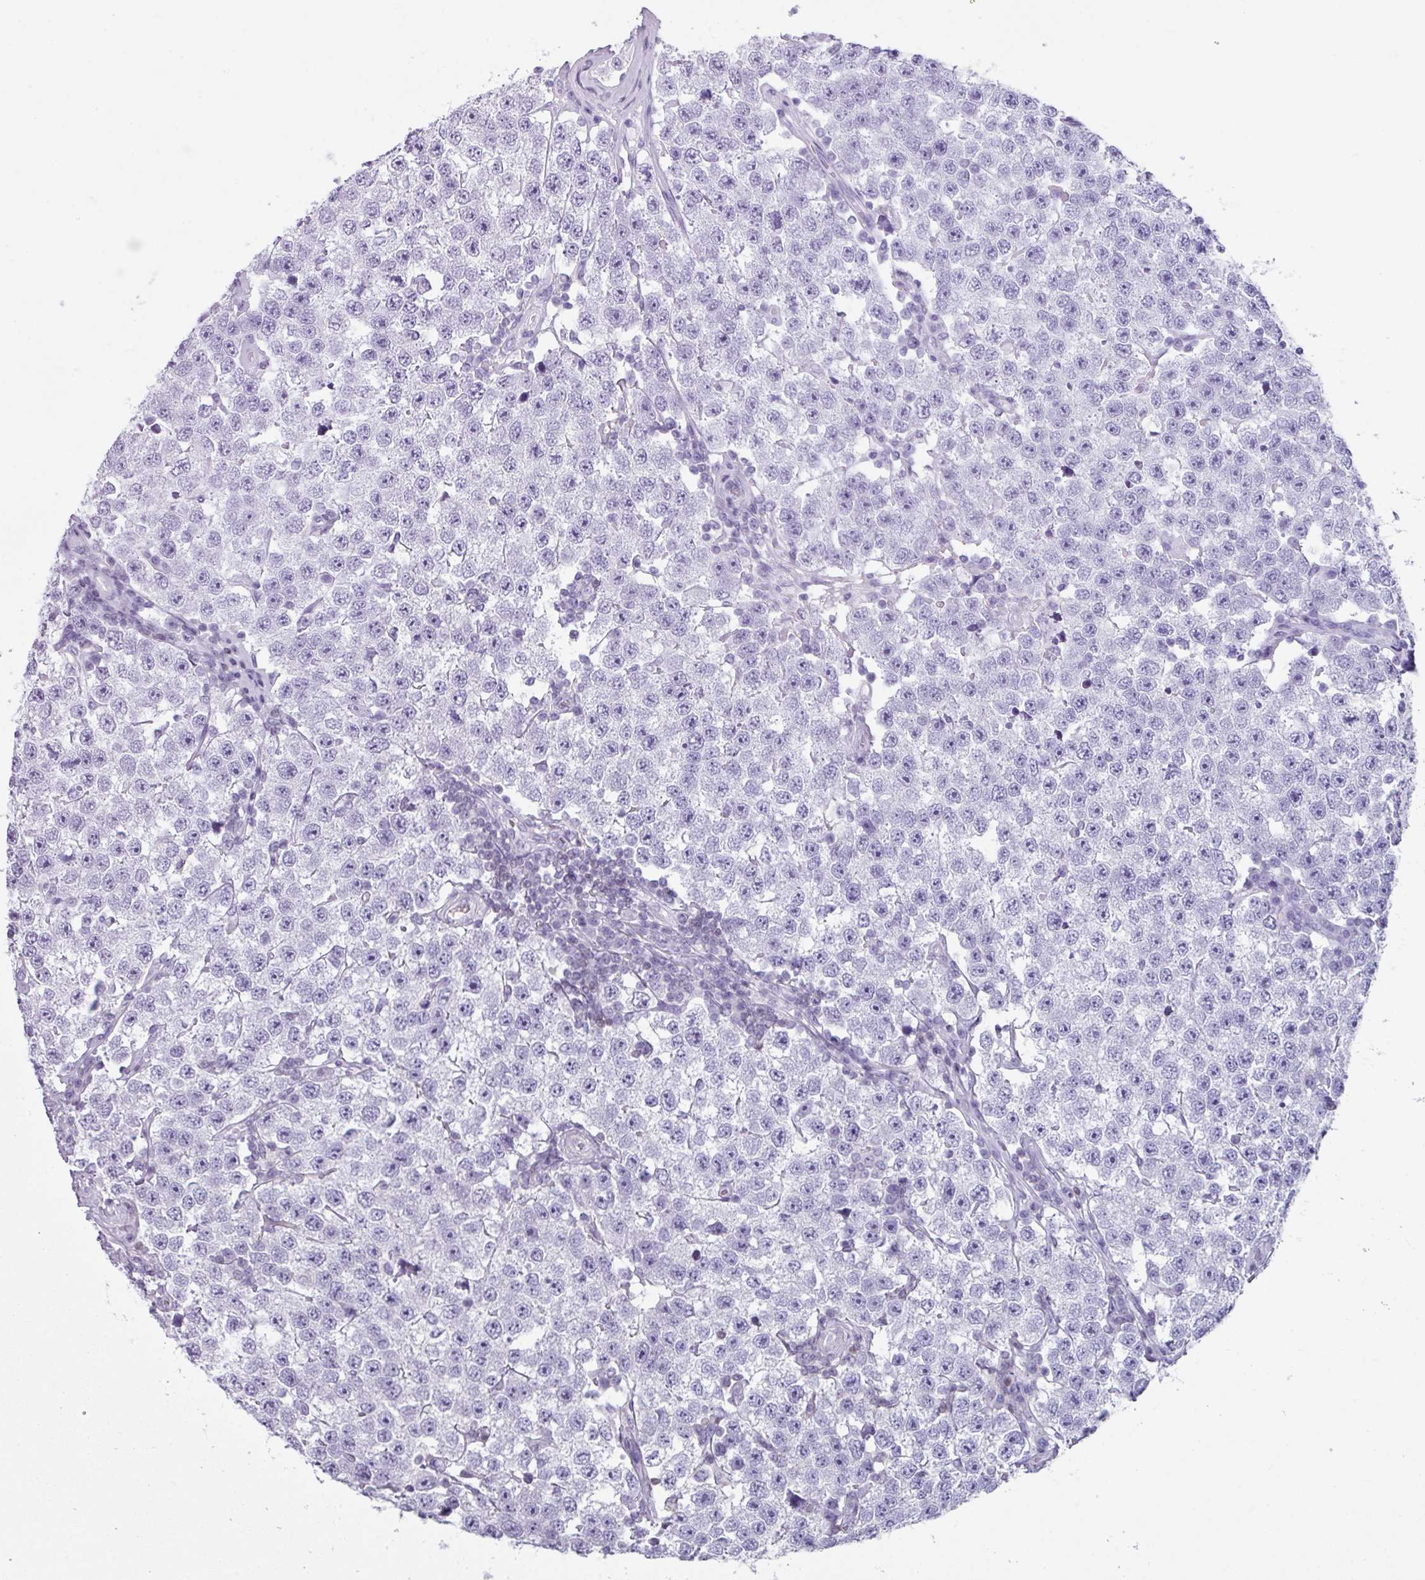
{"staining": {"intensity": "negative", "quantity": "none", "location": "none"}, "tissue": "testis cancer", "cell_type": "Tumor cells", "image_type": "cancer", "snomed": [{"axis": "morphology", "description": "Seminoma, NOS"}, {"axis": "topography", "description": "Testis"}], "caption": "Immunohistochemistry (IHC) micrograph of testis cancer stained for a protein (brown), which displays no positivity in tumor cells.", "gene": "STAT5A", "patient": {"sex": "male", "age": 34}}